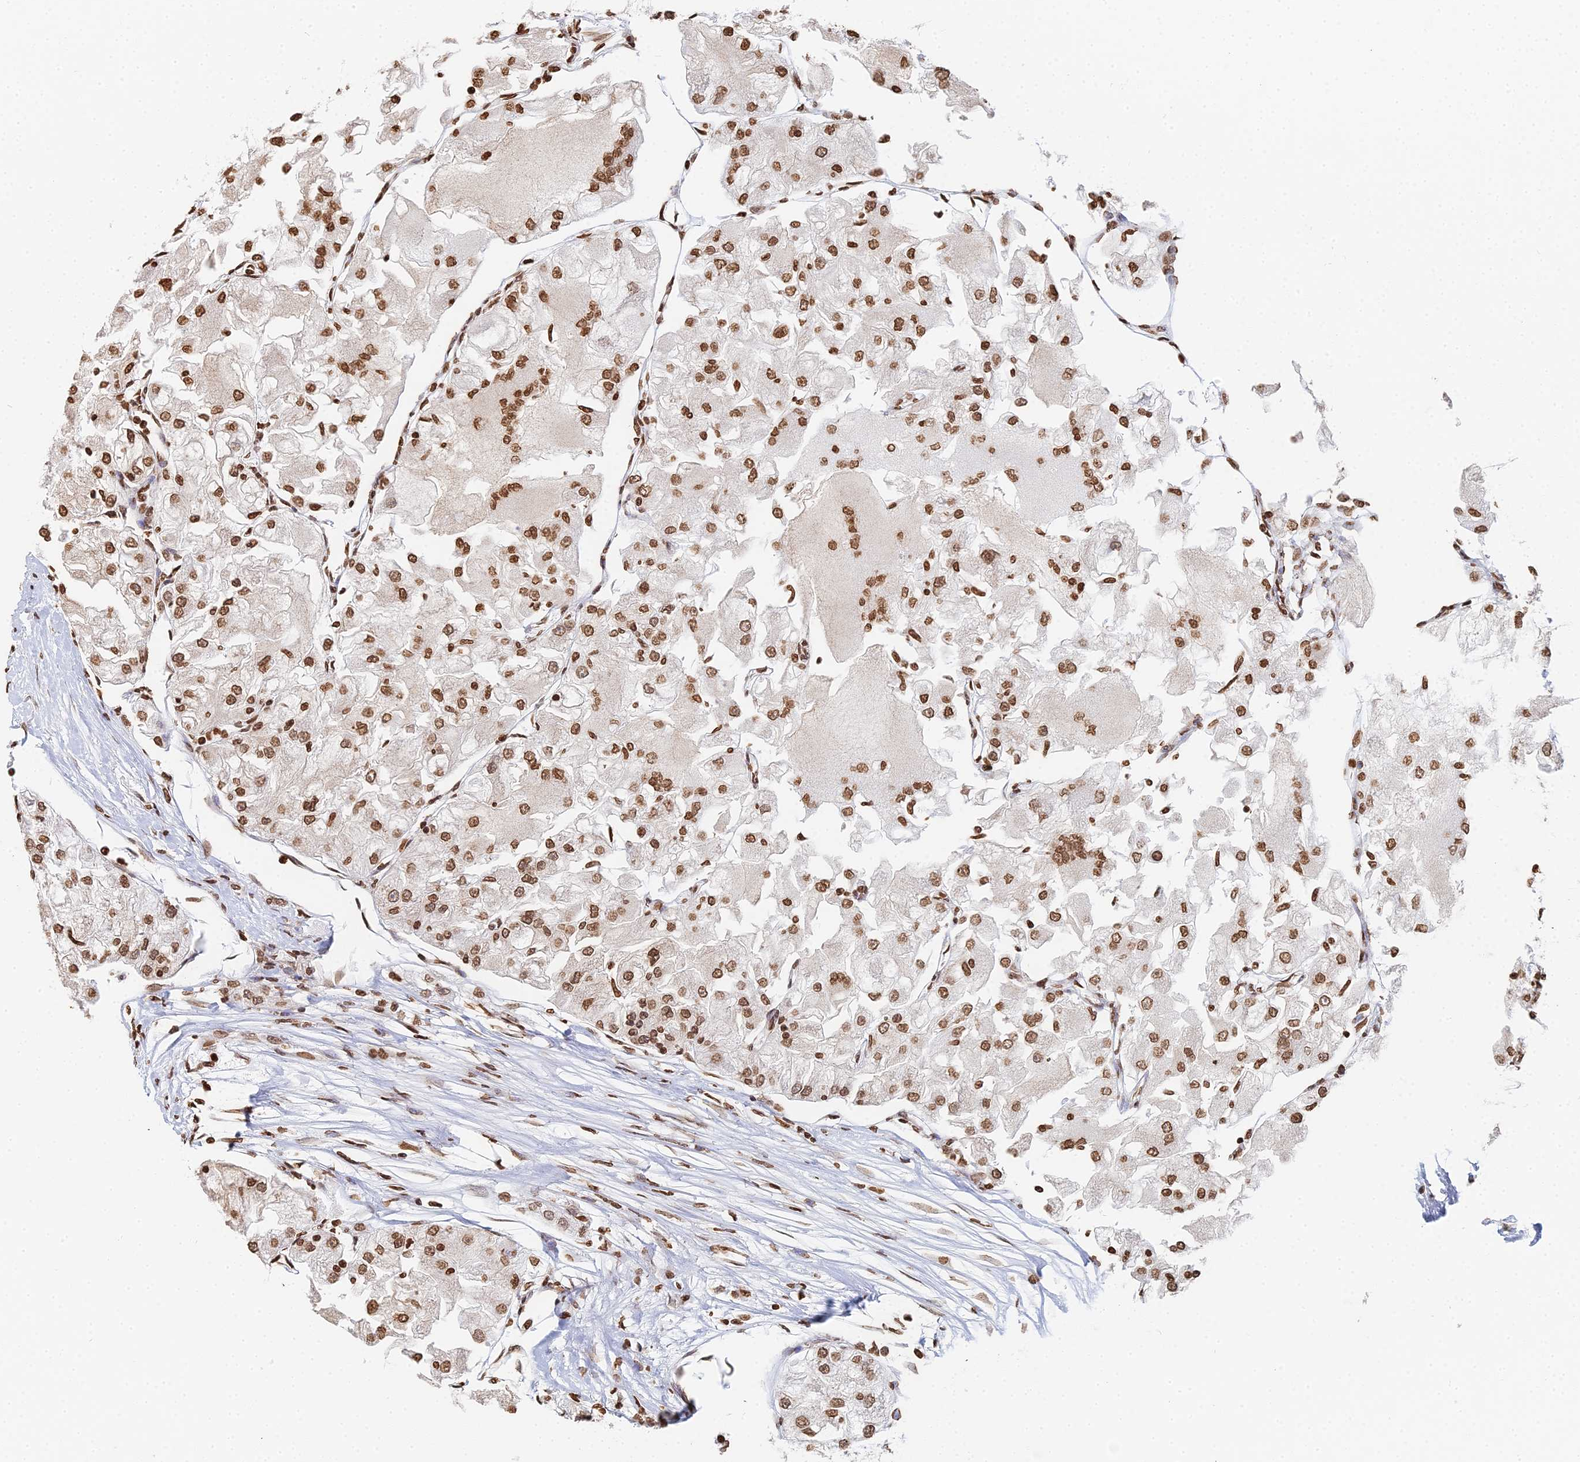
{"staining": {"intensity": "moderate", "quantity": ">75%", "location": "nuclear"}, "tissue": "renal cancer", "cell_type": "Tumor cells", "image_type": "cancer", "snomed": [{"axis": "morphology", "description": "Adenocarcinoma, NOS"}, {"axis": "topography", "description": "Kidney"}], "caption": "Brown immunohistochemical staining in renal adenocarcinoma displays moderate nuclear positivity in approximately >75% of tumor cells. Using DAB (brown) and hematoxylin (blue) stains, captured at high magnification using brightfield microscopy.", "gene": "GBP3", "patient": {"sex": "female", "age": 72}}